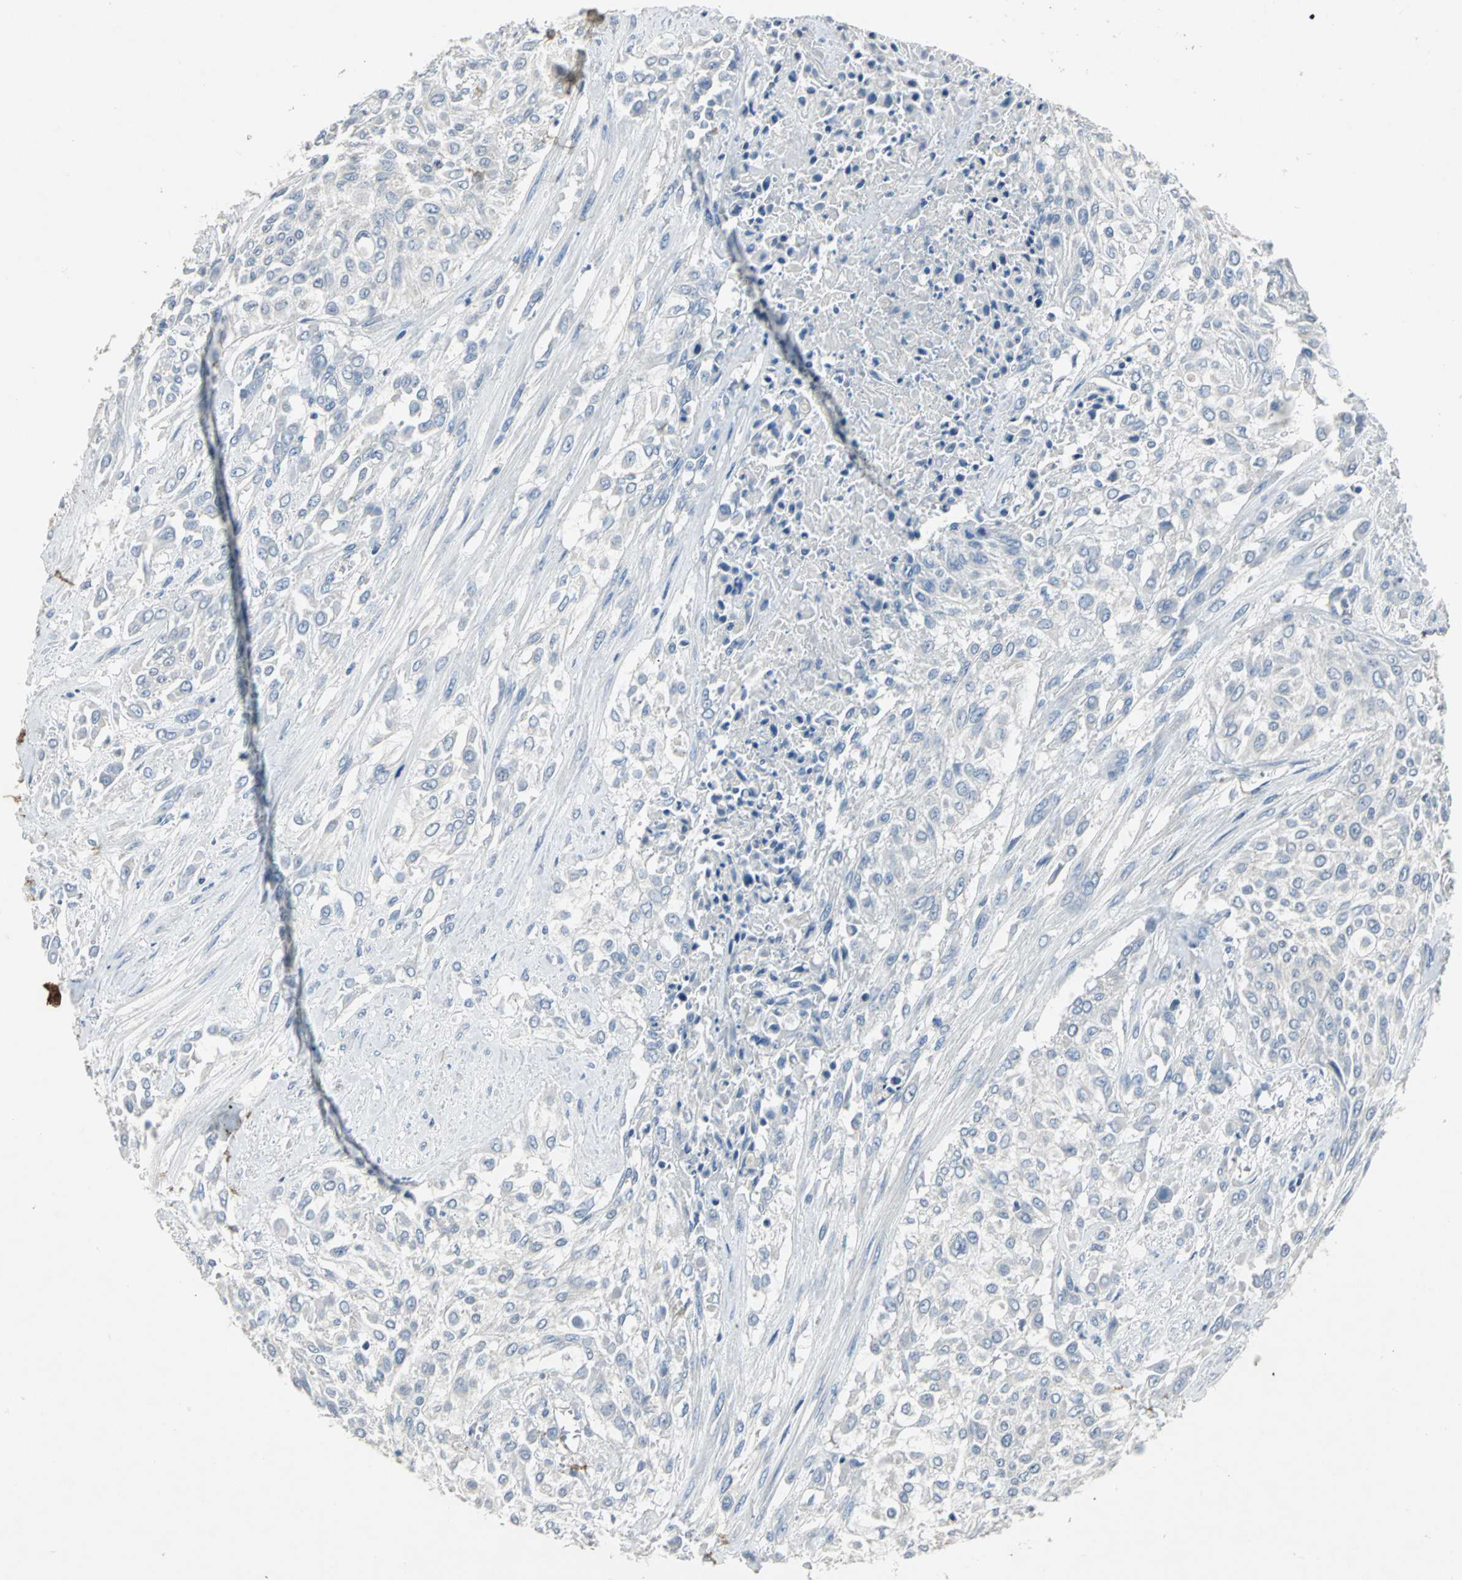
{"staining": {"intensity": "negative", "quantity": "none", "location": "none"}, "tissue": "urothelial cancer", "cell_type": "Tumor cells", "image_type": "cancer", "snomed": [{"axis": "morphology", "description": "Urothelial carcinoma, High grade"}, {"axis": "topography", "description": "Urinary bladder"}], "caption": "Tumor cells are negative for brown protein staining in urothelial cancer. Brightfield microscopy of immunohistochemistry stained with DAB (brown) and hematoxylin (blue), captured at high magnification.", "gene": "EFNB3", "patient": {"sex": "male", "age": 57}}